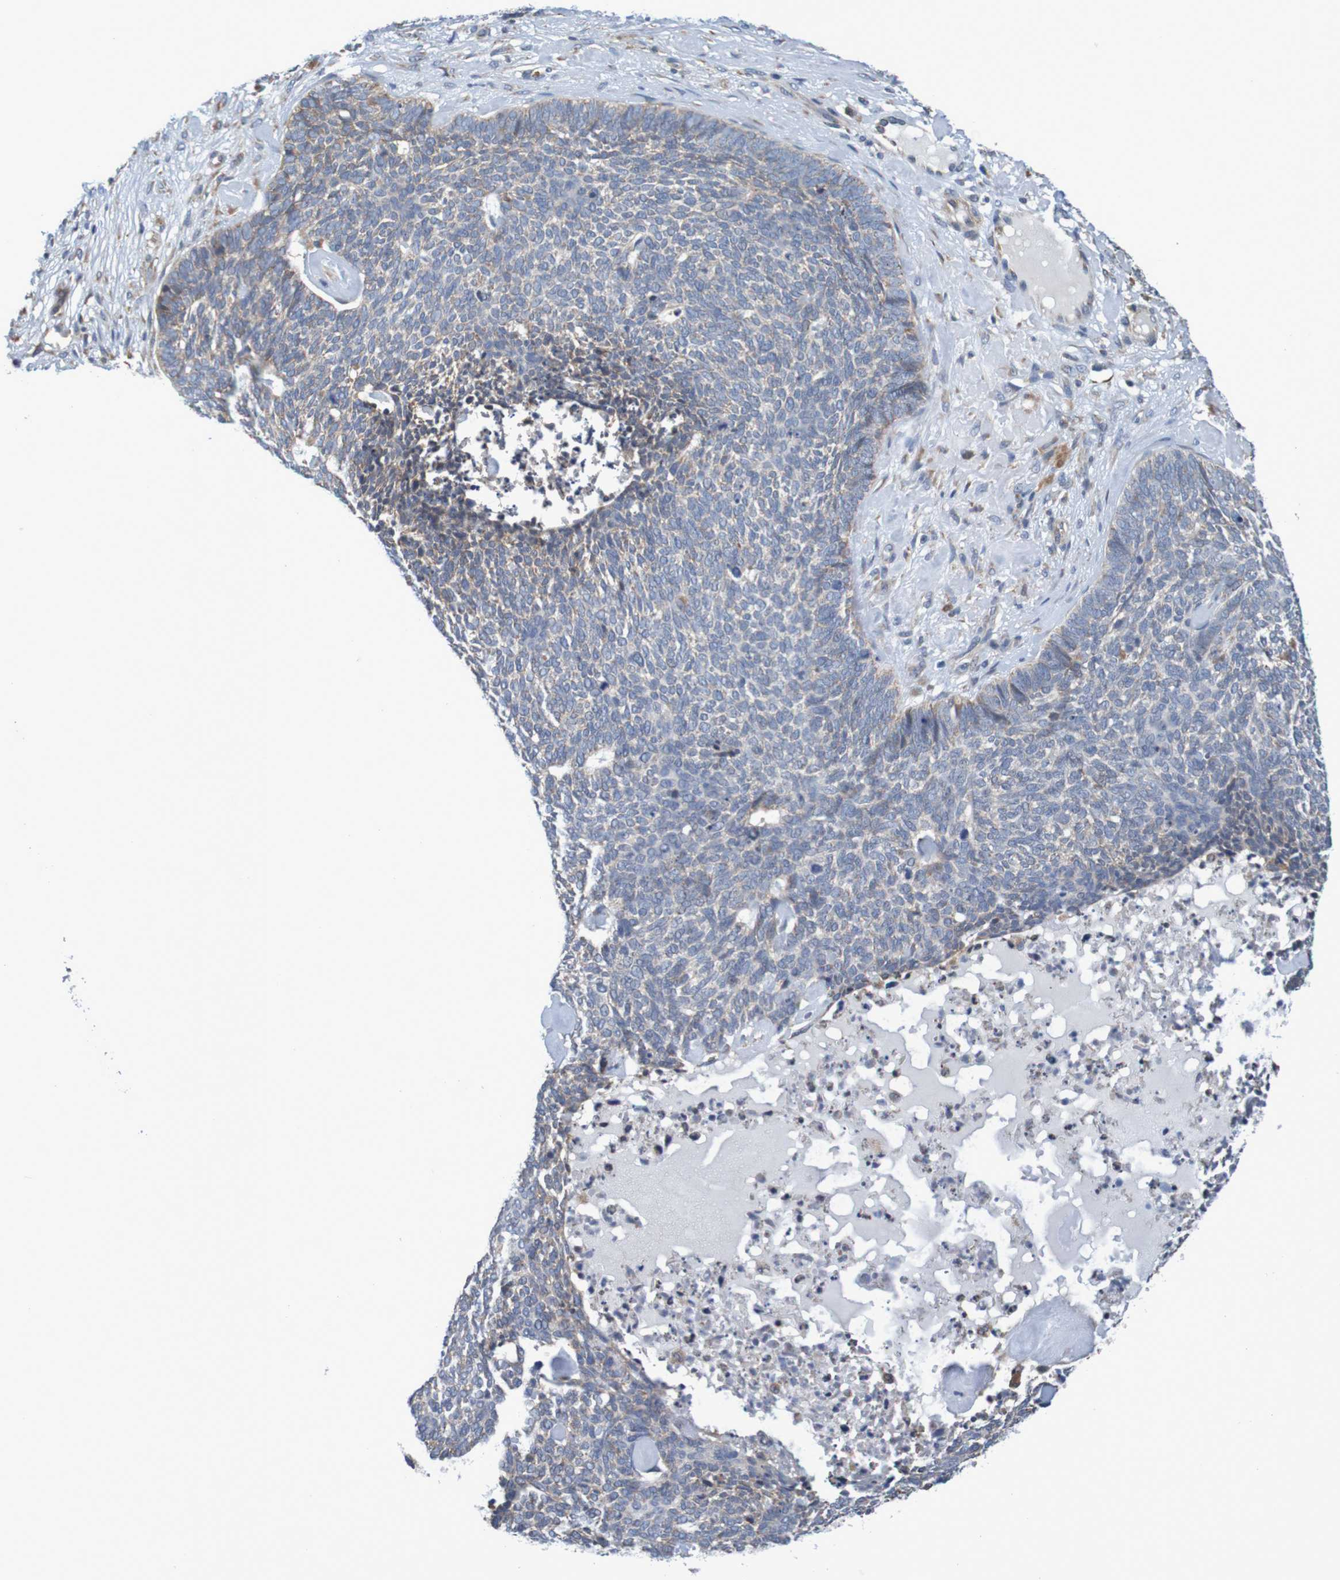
{"staining": {"intensity": "weak", "quantity": "25%-75%", "location": "cytoplasmic/membranous"}, "tissue": "skin cancer", "cell_type": "Tumor cells", "image_type": "cancer", "snomed": [{"axis": "morphology", "description": "Basal cell carcinoma"}, {"axis": "topography", "description": "Skin"}], "caption": "Immunohistochemistry (IHC) photomicrograph of skin basal cell carcinoma stained for a protein (brown), which demonstrates low levels of weak cytoplasmic/membranous positivity in approximately 25%-75% of tumor cells.", "gene": "CLDN18", "patient": {"sex": "female", "age": 84}}